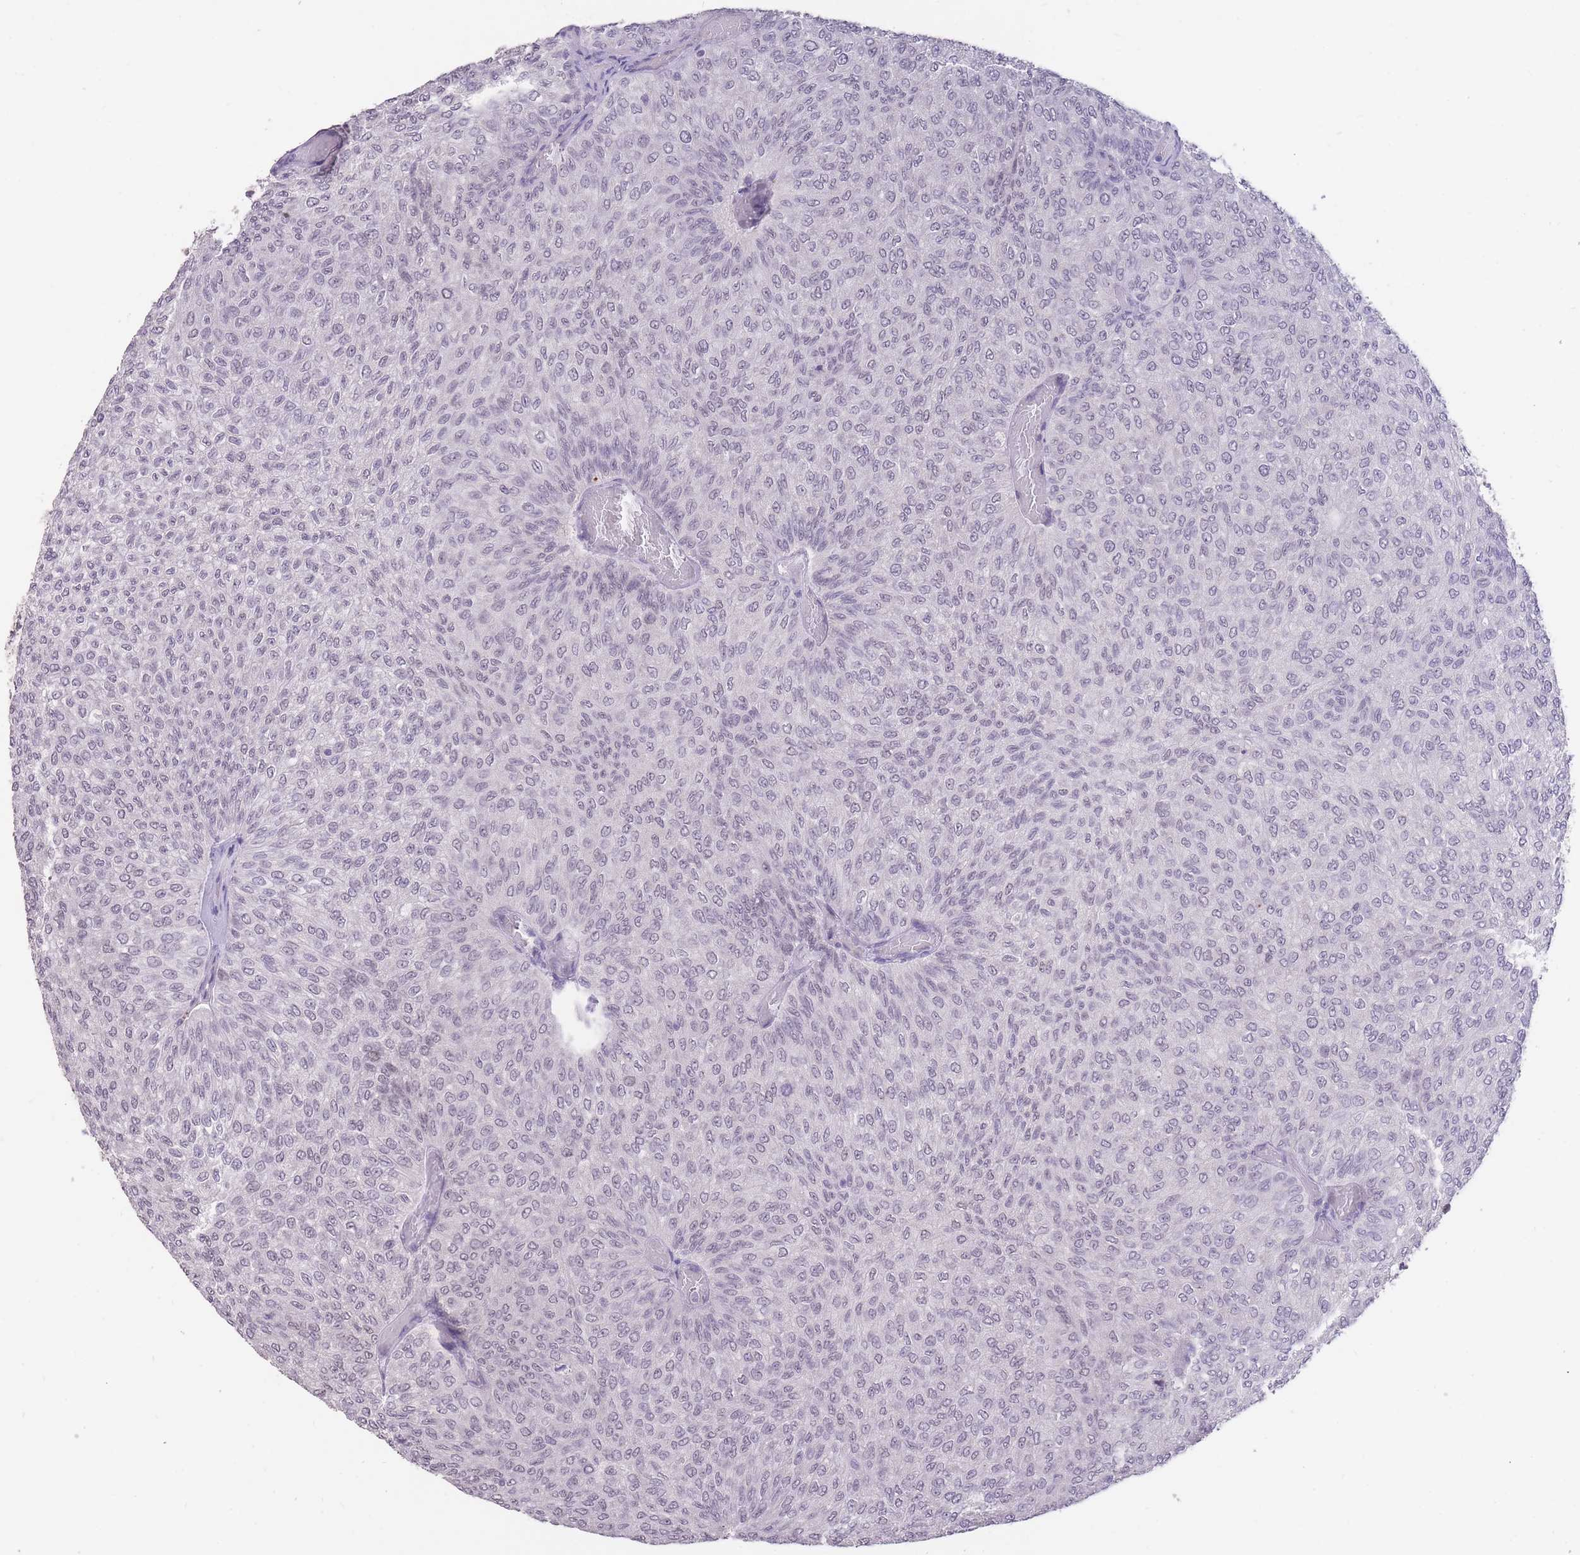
{"staining": {"intensity": "negative", "quantity": "none", "location": "none"}, "tissue": "urothelial cancer", "cell_type": "Tumor cells", "image_type": "cancer", "snomed": [{"axis": "morphology", "description": "Urothelial carcinoma, Low grade"}, {"axis": "topography", "description": "Urinary bladder"}], "caption": "Immunohistochemical staining of urothelial carcinoma (low-grade) reveals no significant staining in tumor cells. Nuclei are stained in blue.", "gene": "HNRNPUL1", "patient": {"sex": "male", "age": 78}}